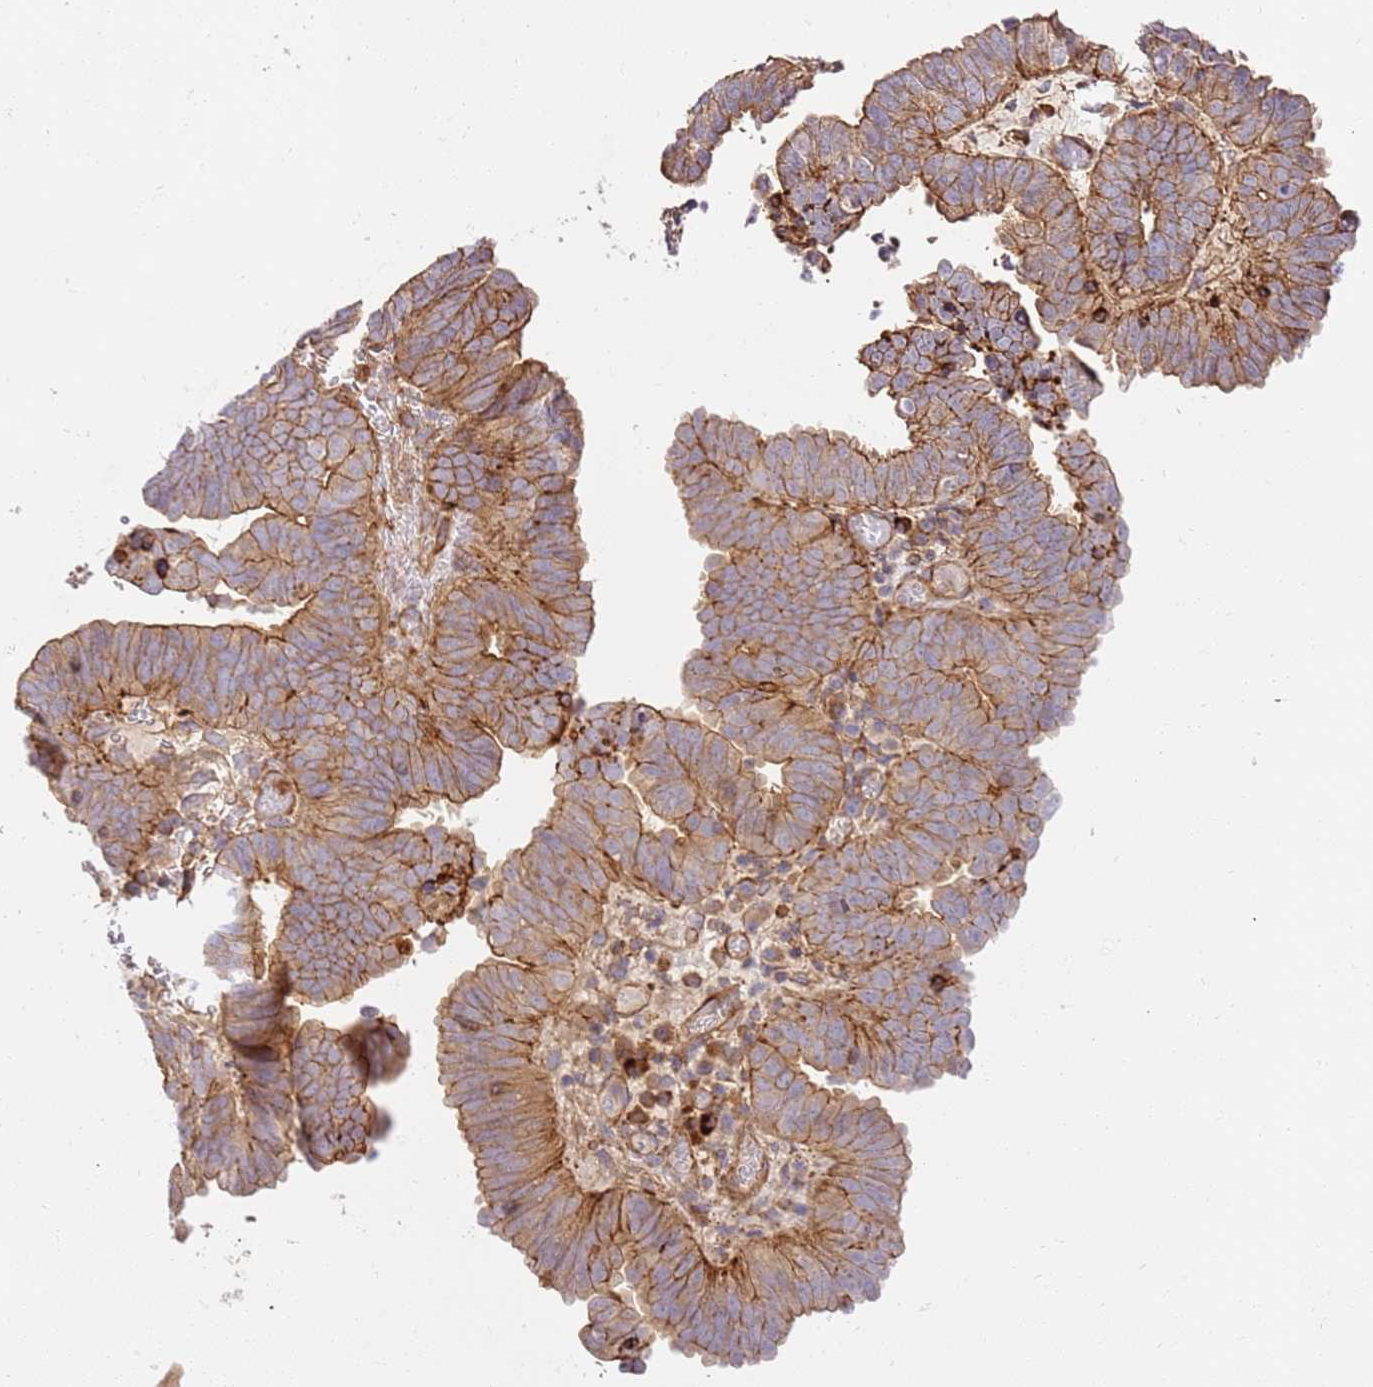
{"staining": {"intensity": "moderate", "quantity": ">75%", "location": "cytoplasmic/membranous"}, "tissue": "endometrial cancer", "cell_type": "Tumor cells", "image_type": "cancer", "snomed": [{"axis": "morphology", "description": "Adenocarcinoma, NOS"}, {"axis": "topography", "description": "Uterus"}], "caption": "Immunohistochemistry photomicrograph of neoplastic tissue: endometrial cancer stained using immunohistochemistry (IHC) displays medium levels of moderate protein expression localized specifically in the cytoplasmic/membranous of tumor cells, appearing as a cytoplasmic/membranous brown color.", "gene": "EFCAB8", "patient": {"sex": "female", "age": 77}}